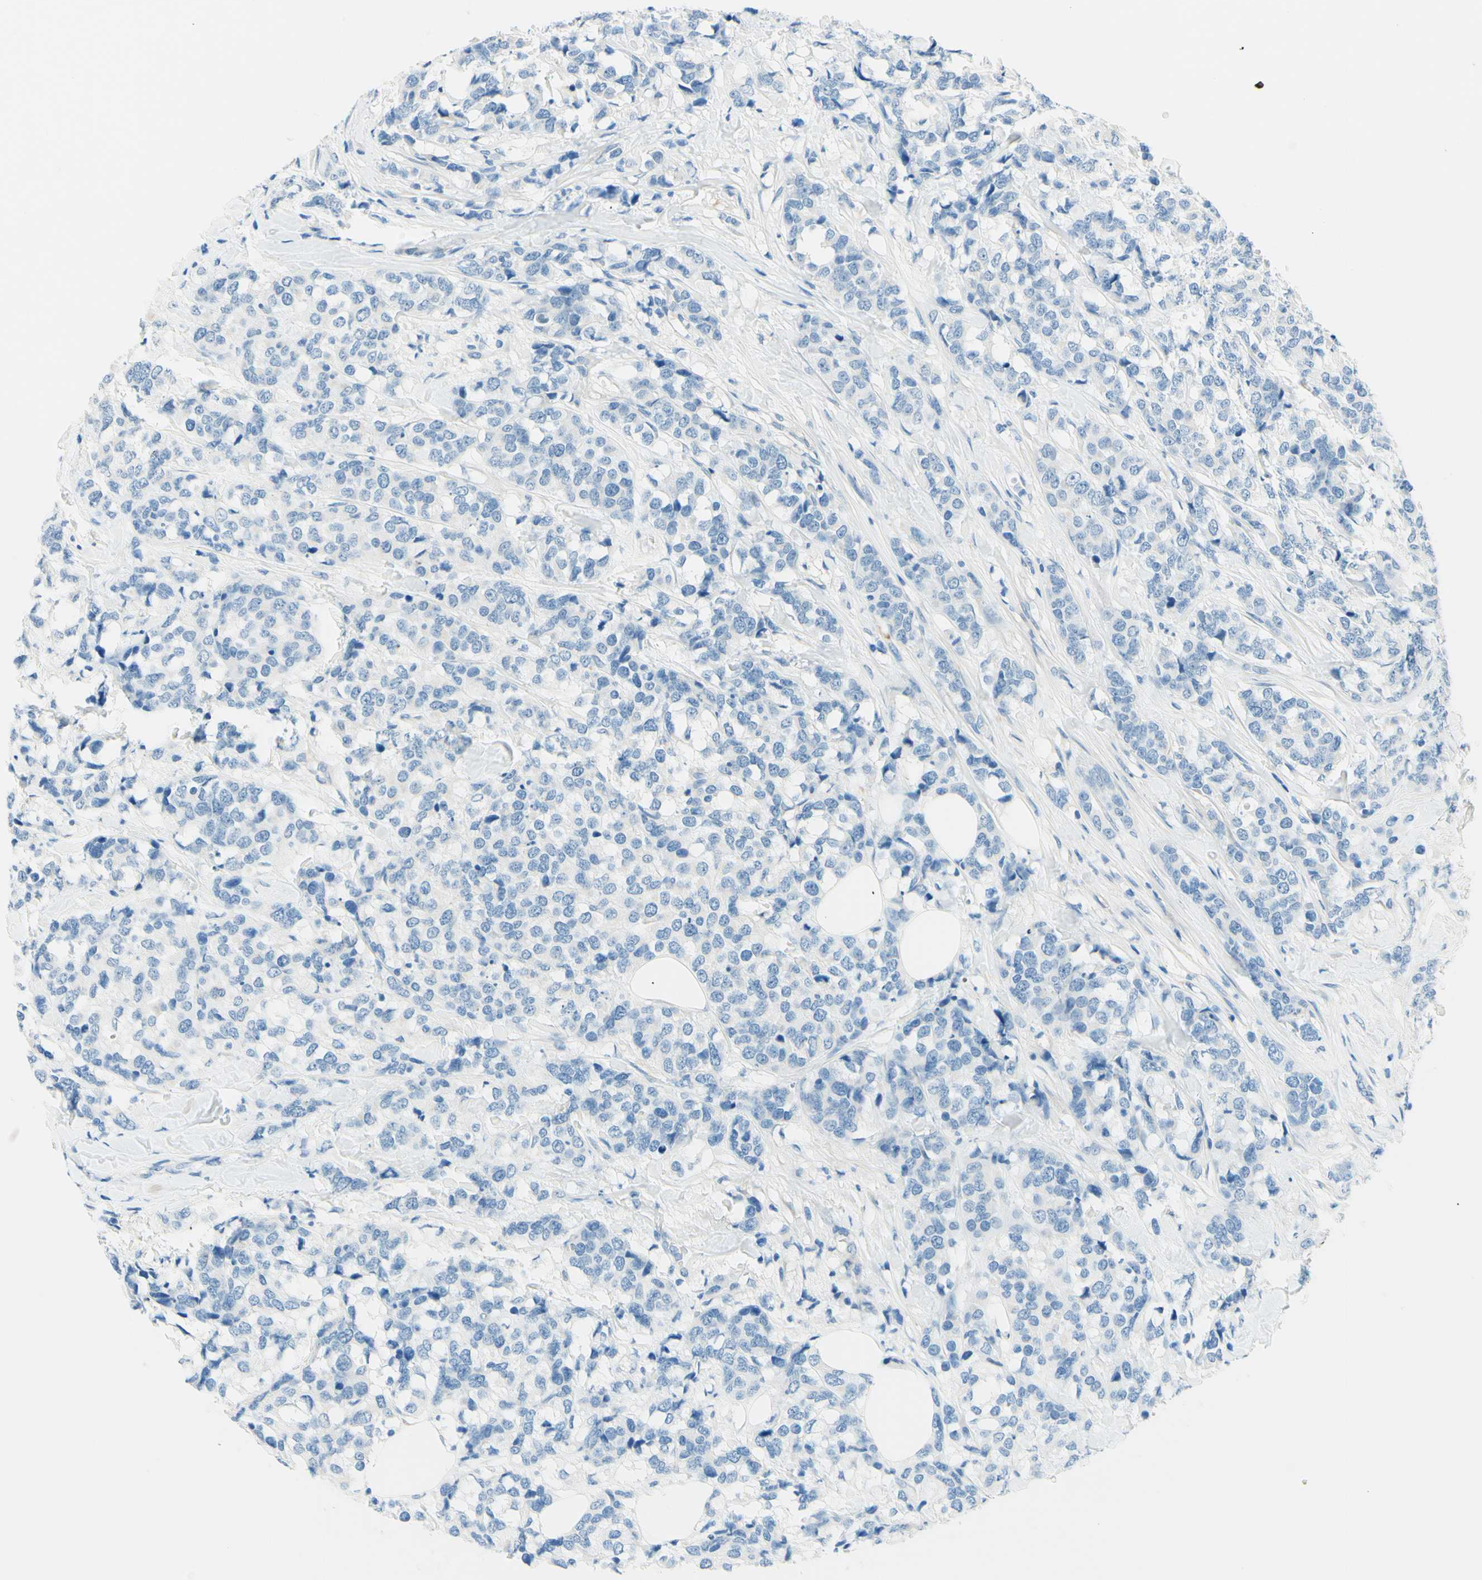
{"staining": {"intensity": "negative", "quantity": "none", "location": "none"}, "tissue": "breast cancer", "cell_type": "Tumor cells", "image_type": "cancer", "snomed": [{"axis": "morphology", "description": "Lobular carcinoma"}, {"axis": "topography", "description": "Breast"}], "caption": "Immunohistochemical staining of lobular carcinoma (breast) shows no significant positivity in tumor cells.", "gene": "PASD1", "patient": {"sex": "female", "age": 59}}